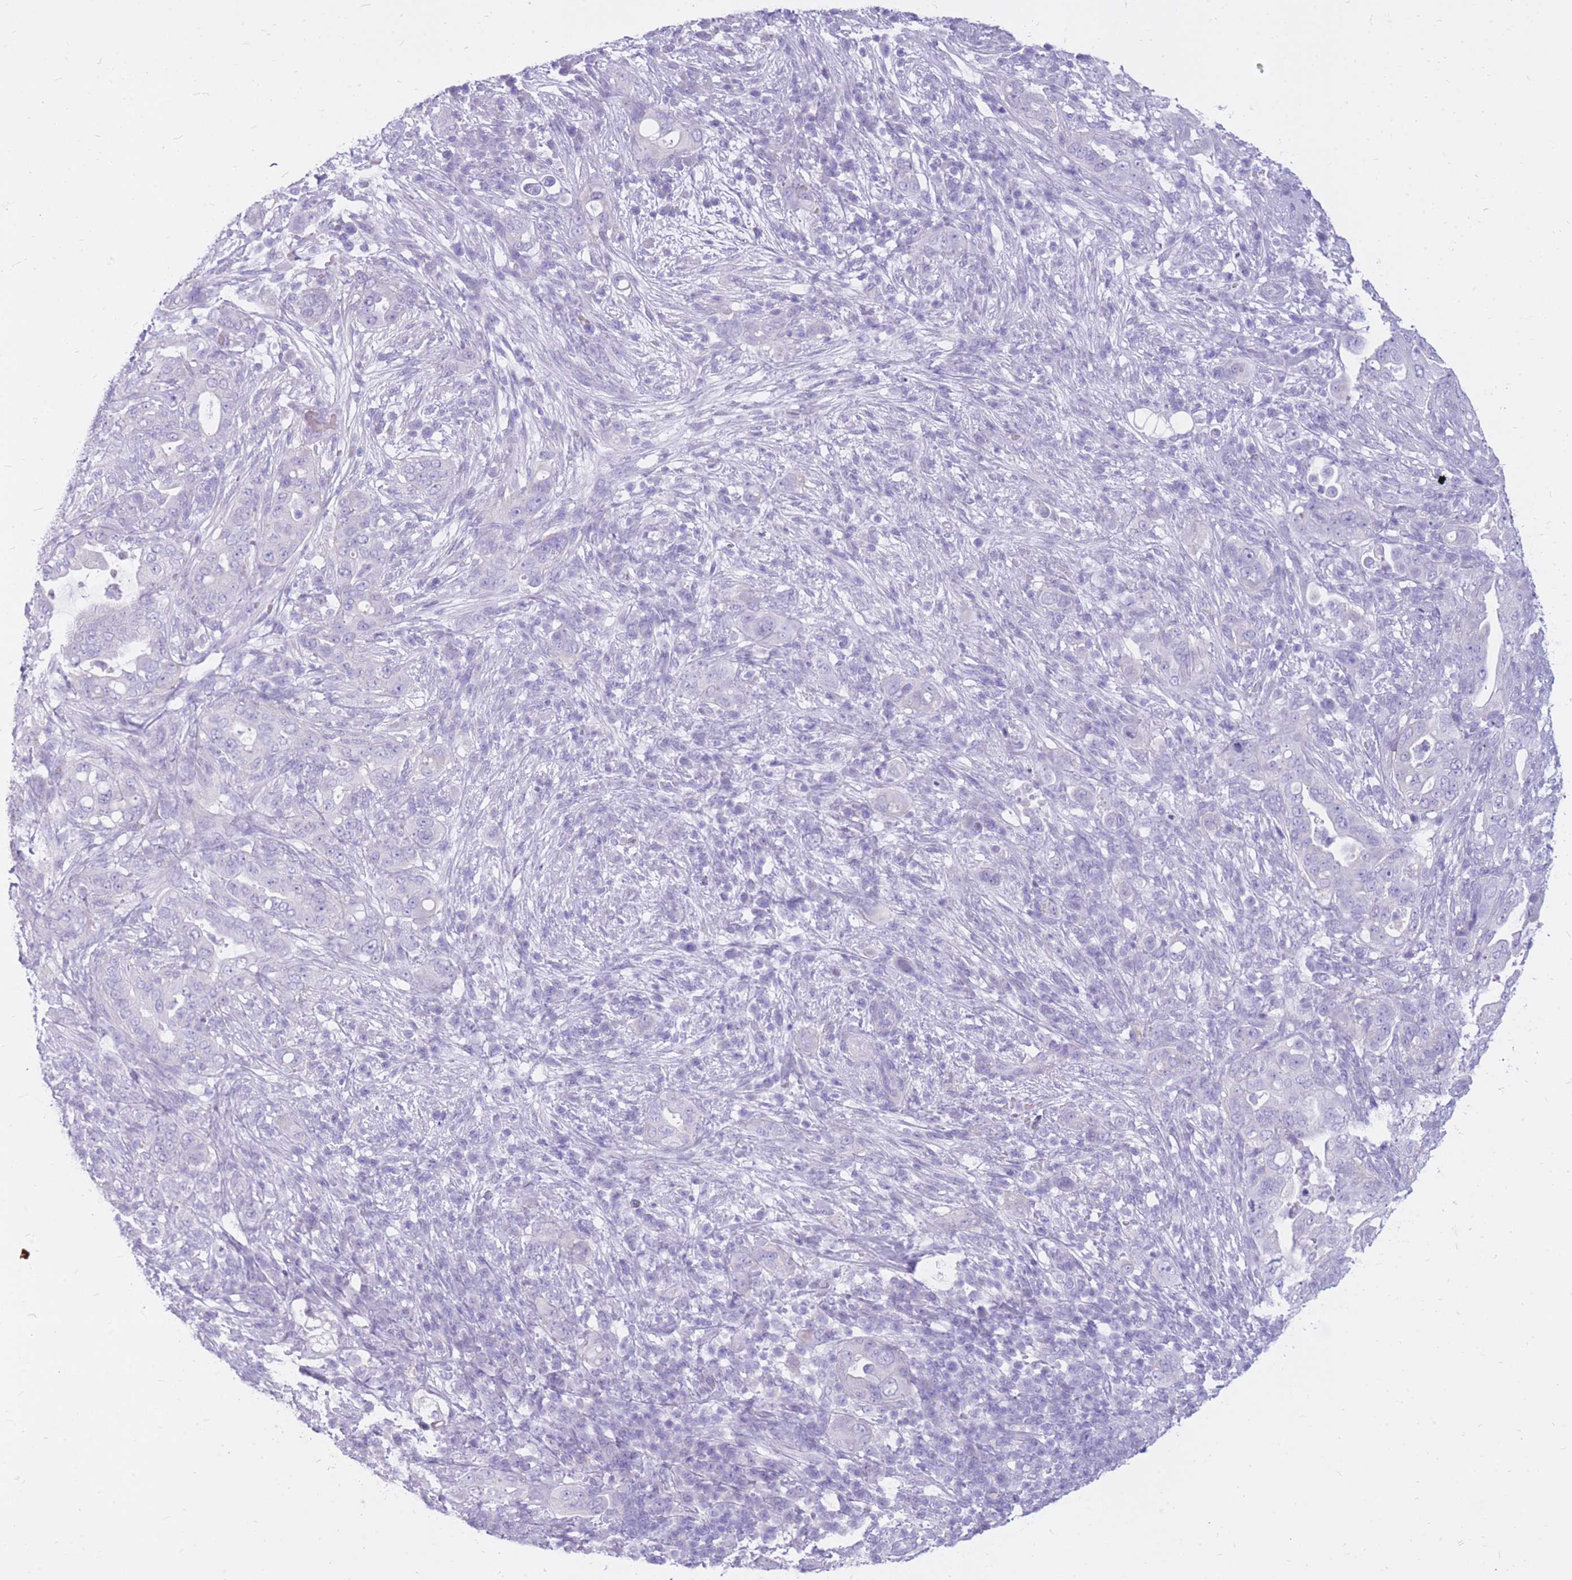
{"staining": {"intensity": "negative", "quantity": "none", "location": "none"}, "tissue": "pancreatic cancer", "cell_type": "Tumor cells", "image_type": "cancer", "snomed": [{"axis": "morphology", "description": "Adenocarcinoma, NOS"}, {"axis": "topography", "description": "Pancreas"}], "caption": "This is a micrograph of immunohistochemistry (IHC) staining of adenocarcinoma (pancreatic), which shows no expression in tumor cells.", "gene": "CYP21A2", "patient": {"sex": "female", "age": 63}}